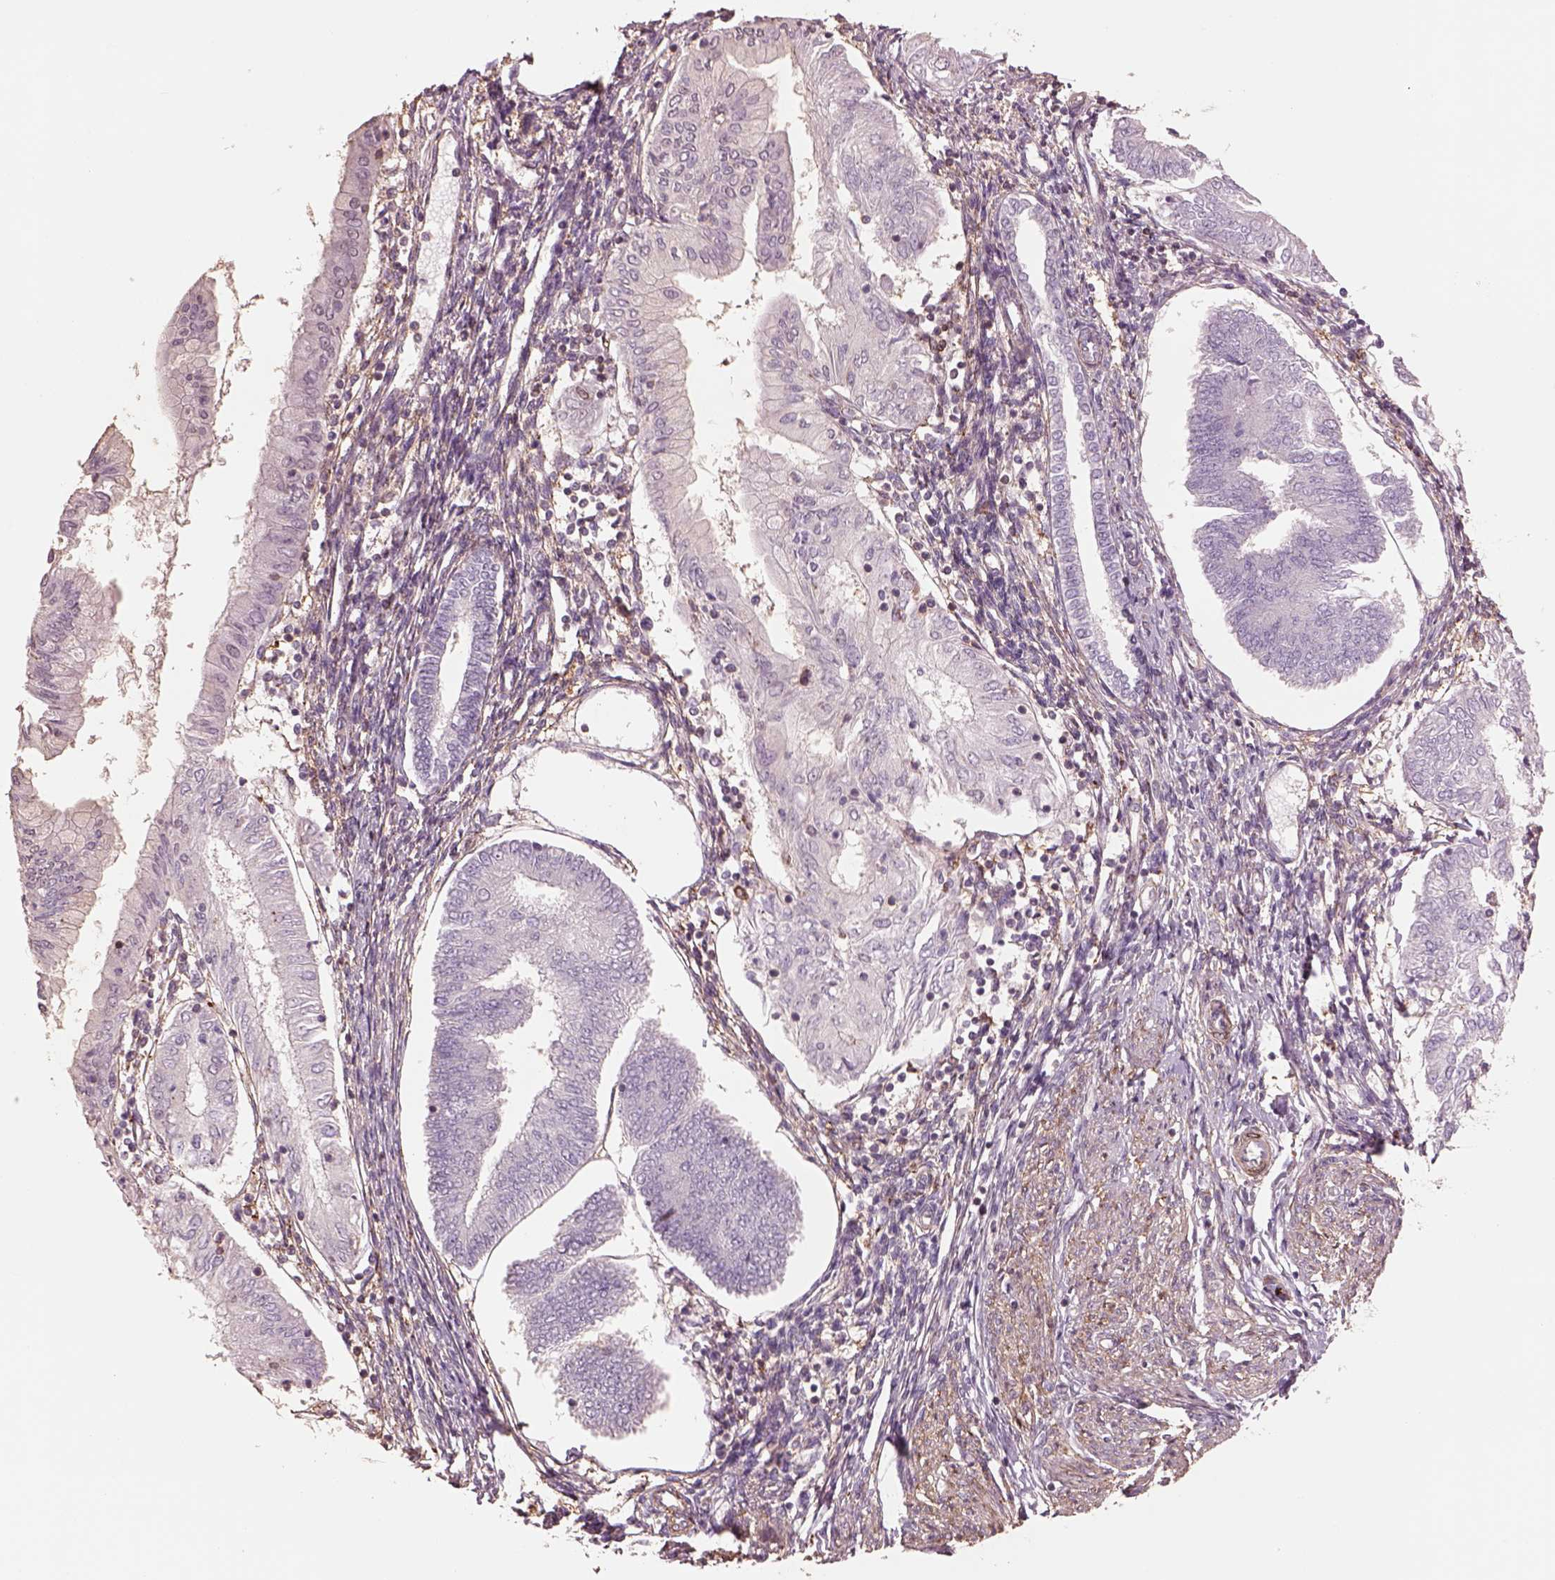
{"staining": {"intensity": "negative", "quantity": "none", "location": "none"}, "tissue": "endometrial cancer", "cell_type": "Tumor cells", "image_type": "cancer", "snomed": [{"axis": "morphology", "description": "Adenocarcinoma, NOS"}, {"axis": "topography", "description": "Endometrium"}], "caption": "Endometrial adenocarcinoma stained for a protein using immunohistochemistry (IHC) shows no positivity tumor cells.", "gene": "LIN7A", "patient": {"sex": "female", "age": 68}}